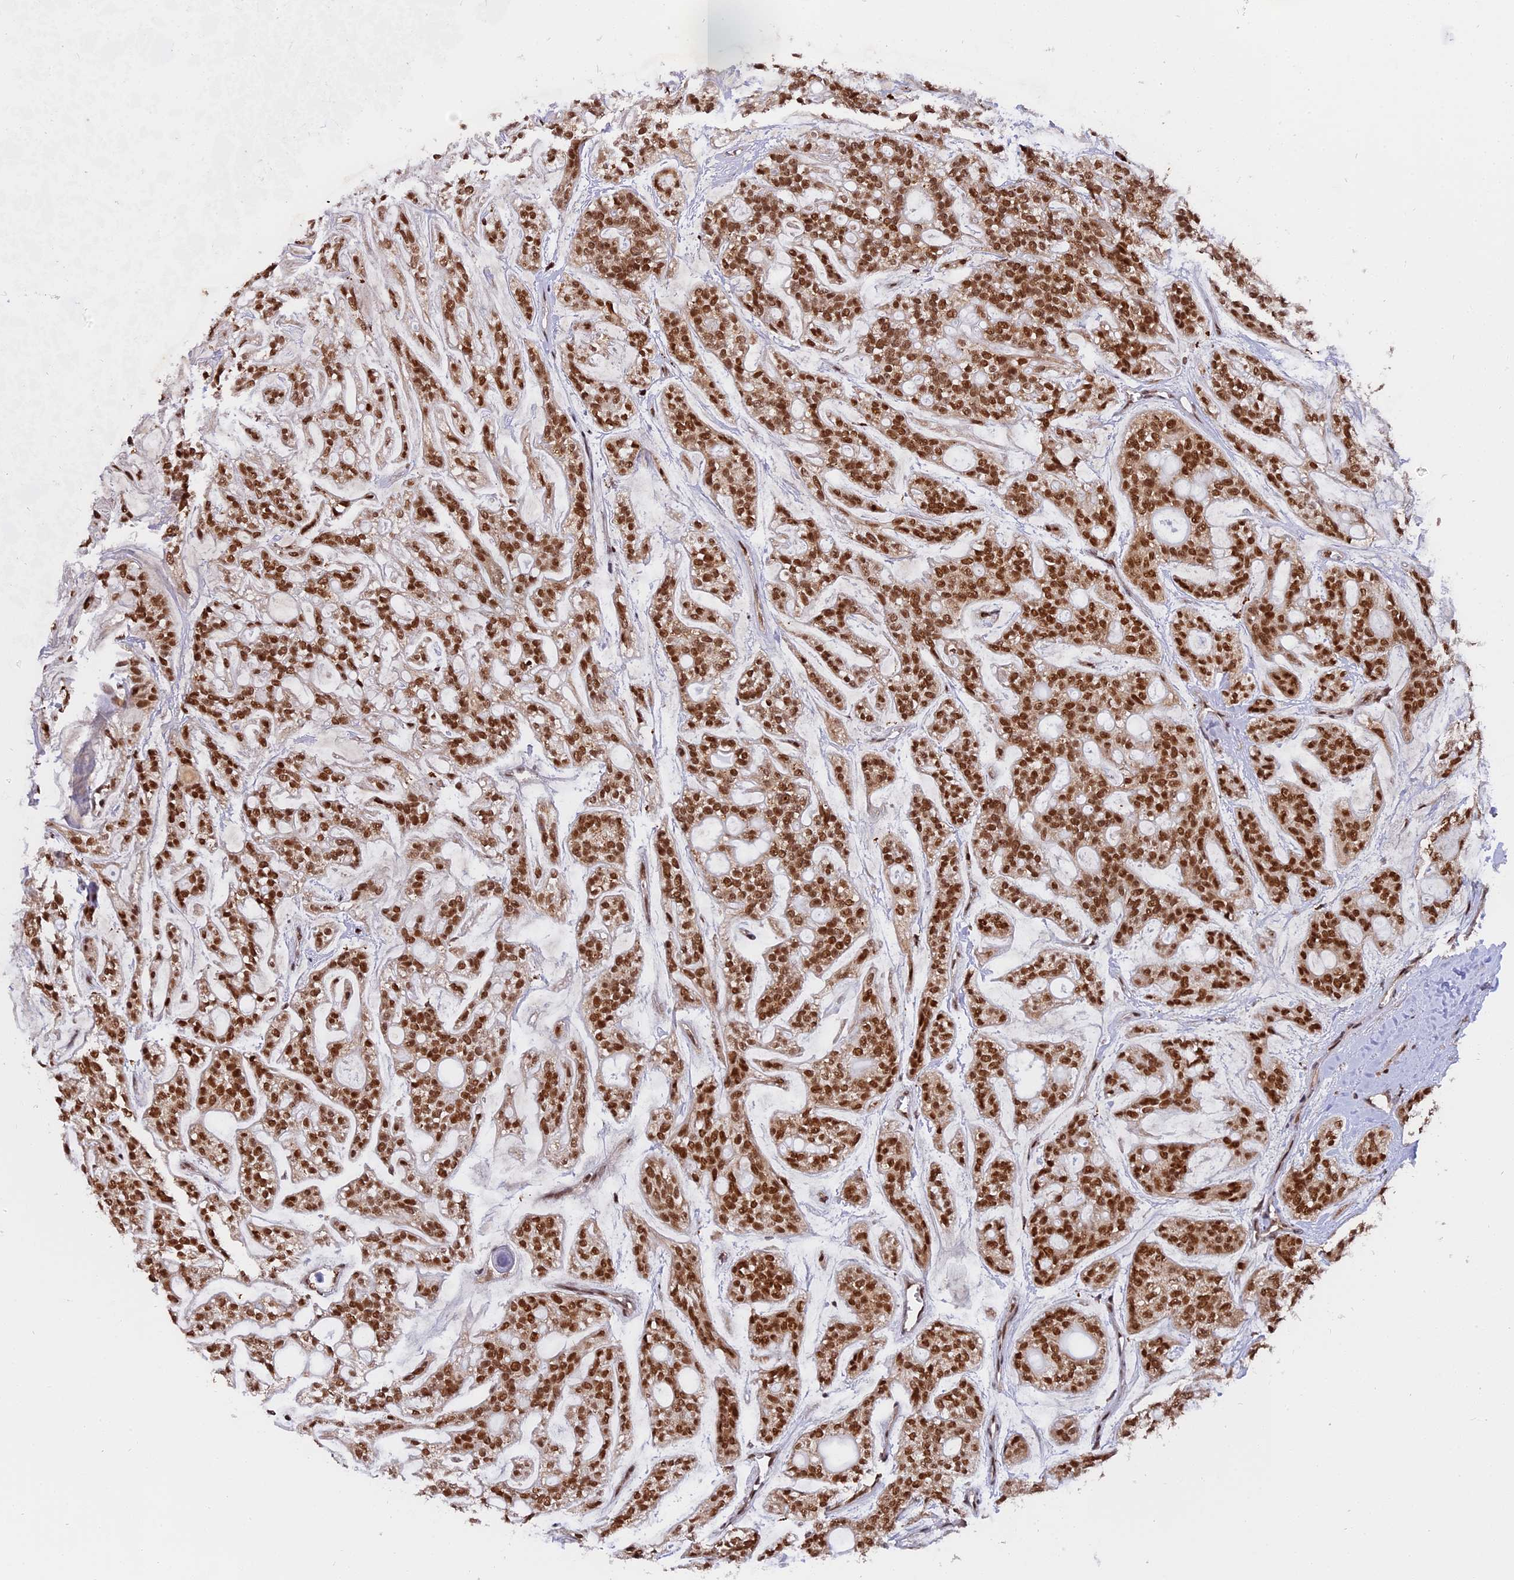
{"staining": {"intensity": "strong", "quantity": ">75%", "location": "nuclear"}, "tissue": "head and neck cancer", "cell_type": "Tumor cells", "image_type": "cancer", "snomed": [{"axis": "morphology", "description": "Adenocarcinoma, NOS"}, {"axis": "topography", "description": "Head-Neck"}], "caption": "DAB immunohistochemical staining of head and neck cancer demonstrates strong nuclear protein expression in about >75% of tumor cells.", "gene": "RAMAC", "patient": {"sex": "male", "age": 66}}